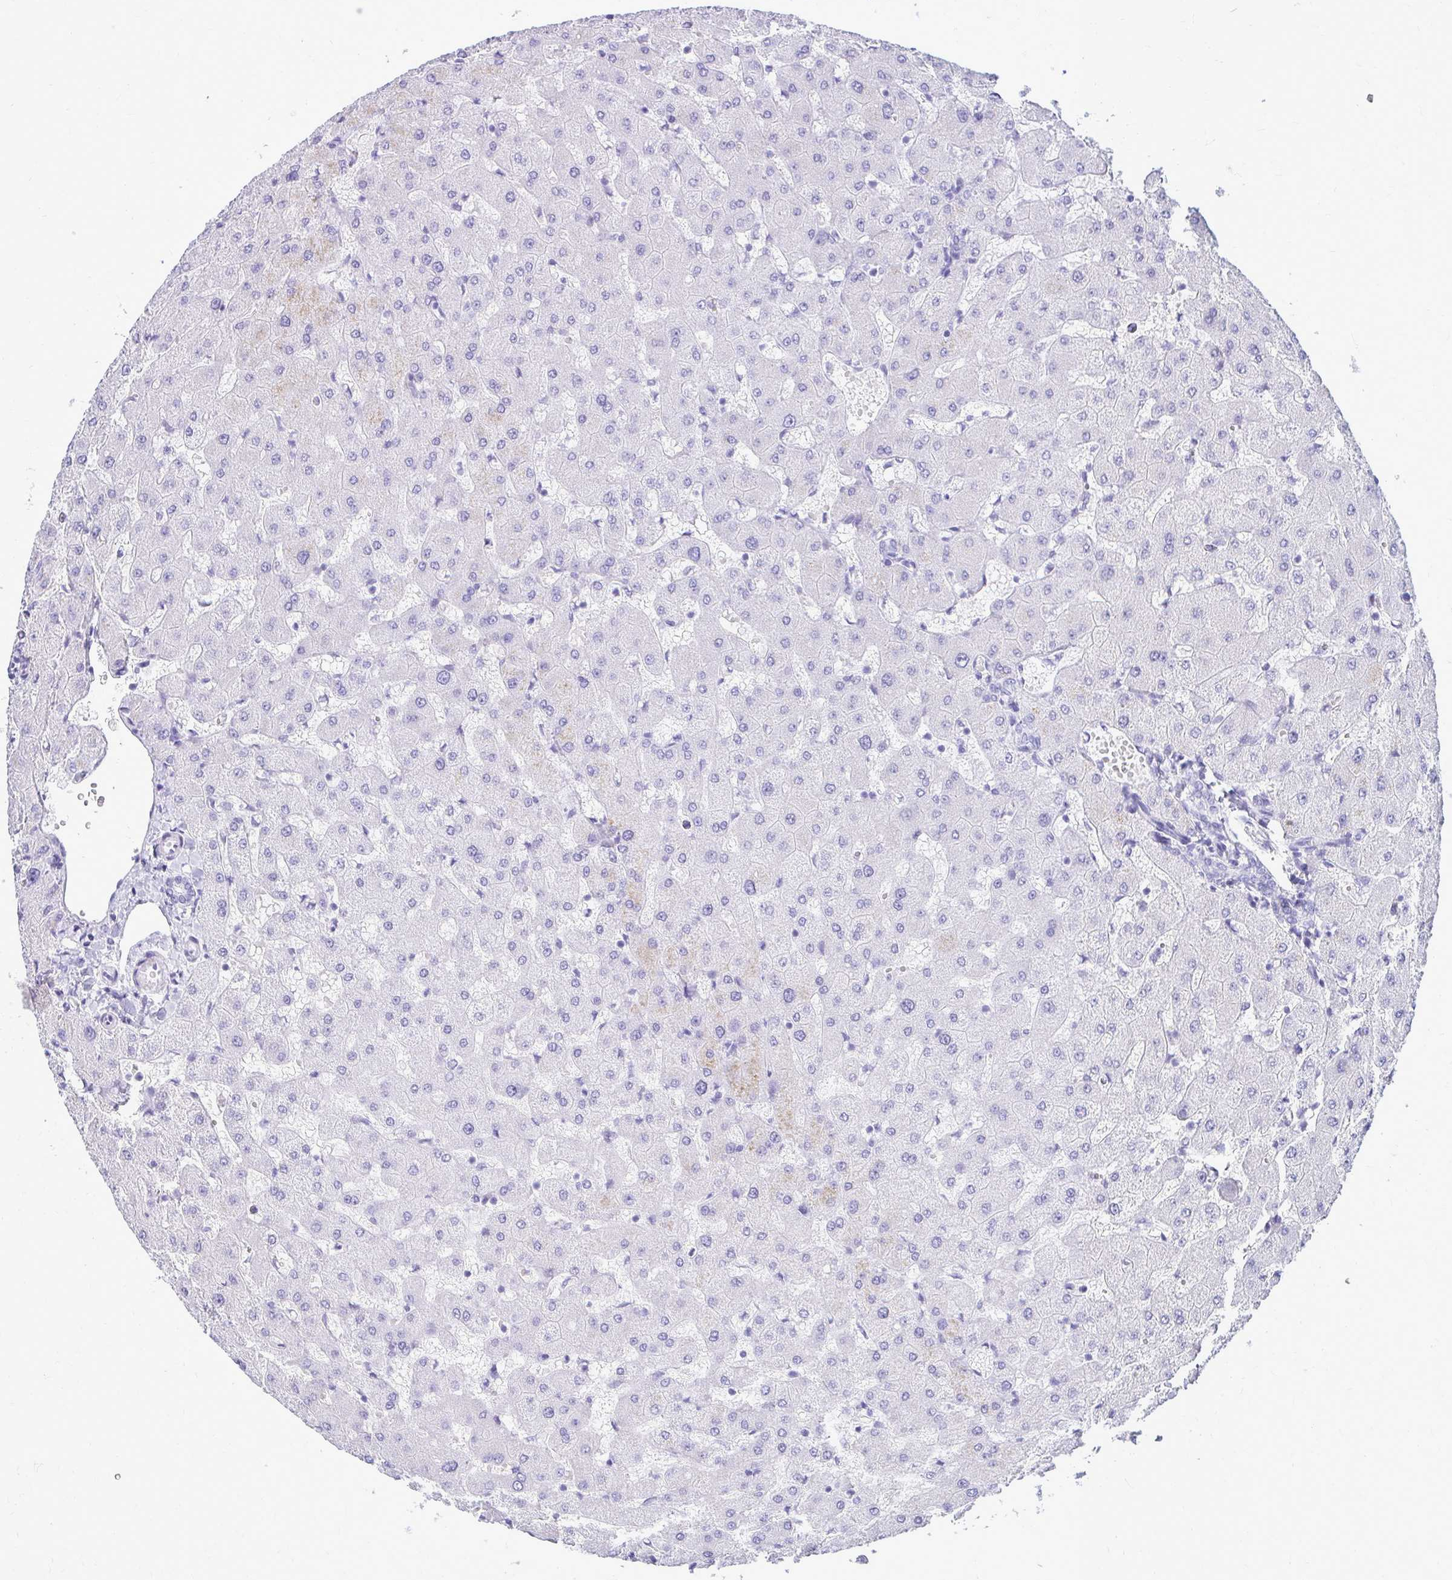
{"staining": {"intensity": "negative", "quantity": "none", "location": "none"}, "tissue": "liver", "cell_type": "Cholangiocytes", "image_type": "normal", "snomed": [{"axis": "morphology", "description": "Normal tissue, NOS"}, {"axis": "topography", "description": "Liver"}], "caption": "Micrograph shows no protein positivity in cholangiocytes of normal liver. (DAB (3,3'-diaminobenzidine) immunohistochemistry (IHC) visualized using brightfield microscopy, high magnification).", "gene": "OR10R2", "patient": {"sex": "female", "age": 63}}